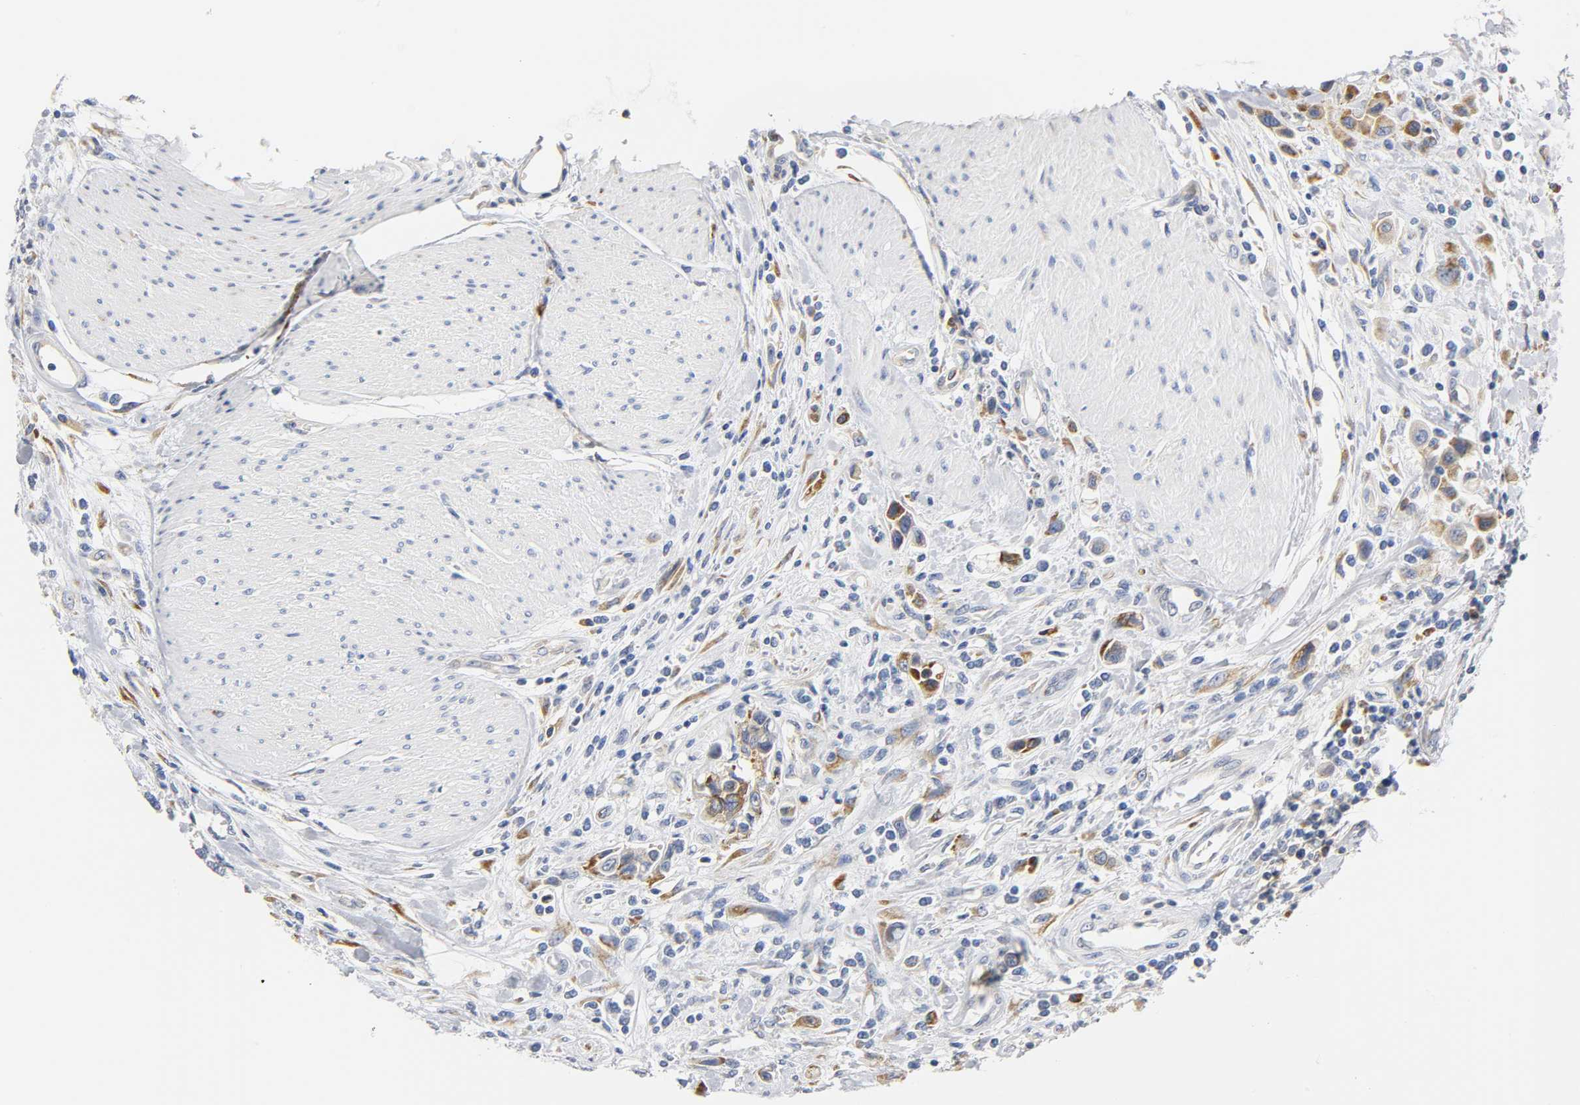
{"staining": {"intensity": "strong", "quantity": ">75%", "location": "cytoplasmic/membranous"}, "tissue": "urothelial cancer", "cell_type": "Tumor cells", "image_type": "cancer", "snomed": [{"axis": "morphology", "description": "Urothelial carcinoma, High grade"}, {"axis": "topography", "description": "Urinary bladder"}], "caption": "Brown immunohistochemical staining in urothelial cancer reveals strong cytoplasmic/membranous expression in approximately >75% of tumor cells.", "gene": "REL", "patient": {"sex": "male", "age": 50}}